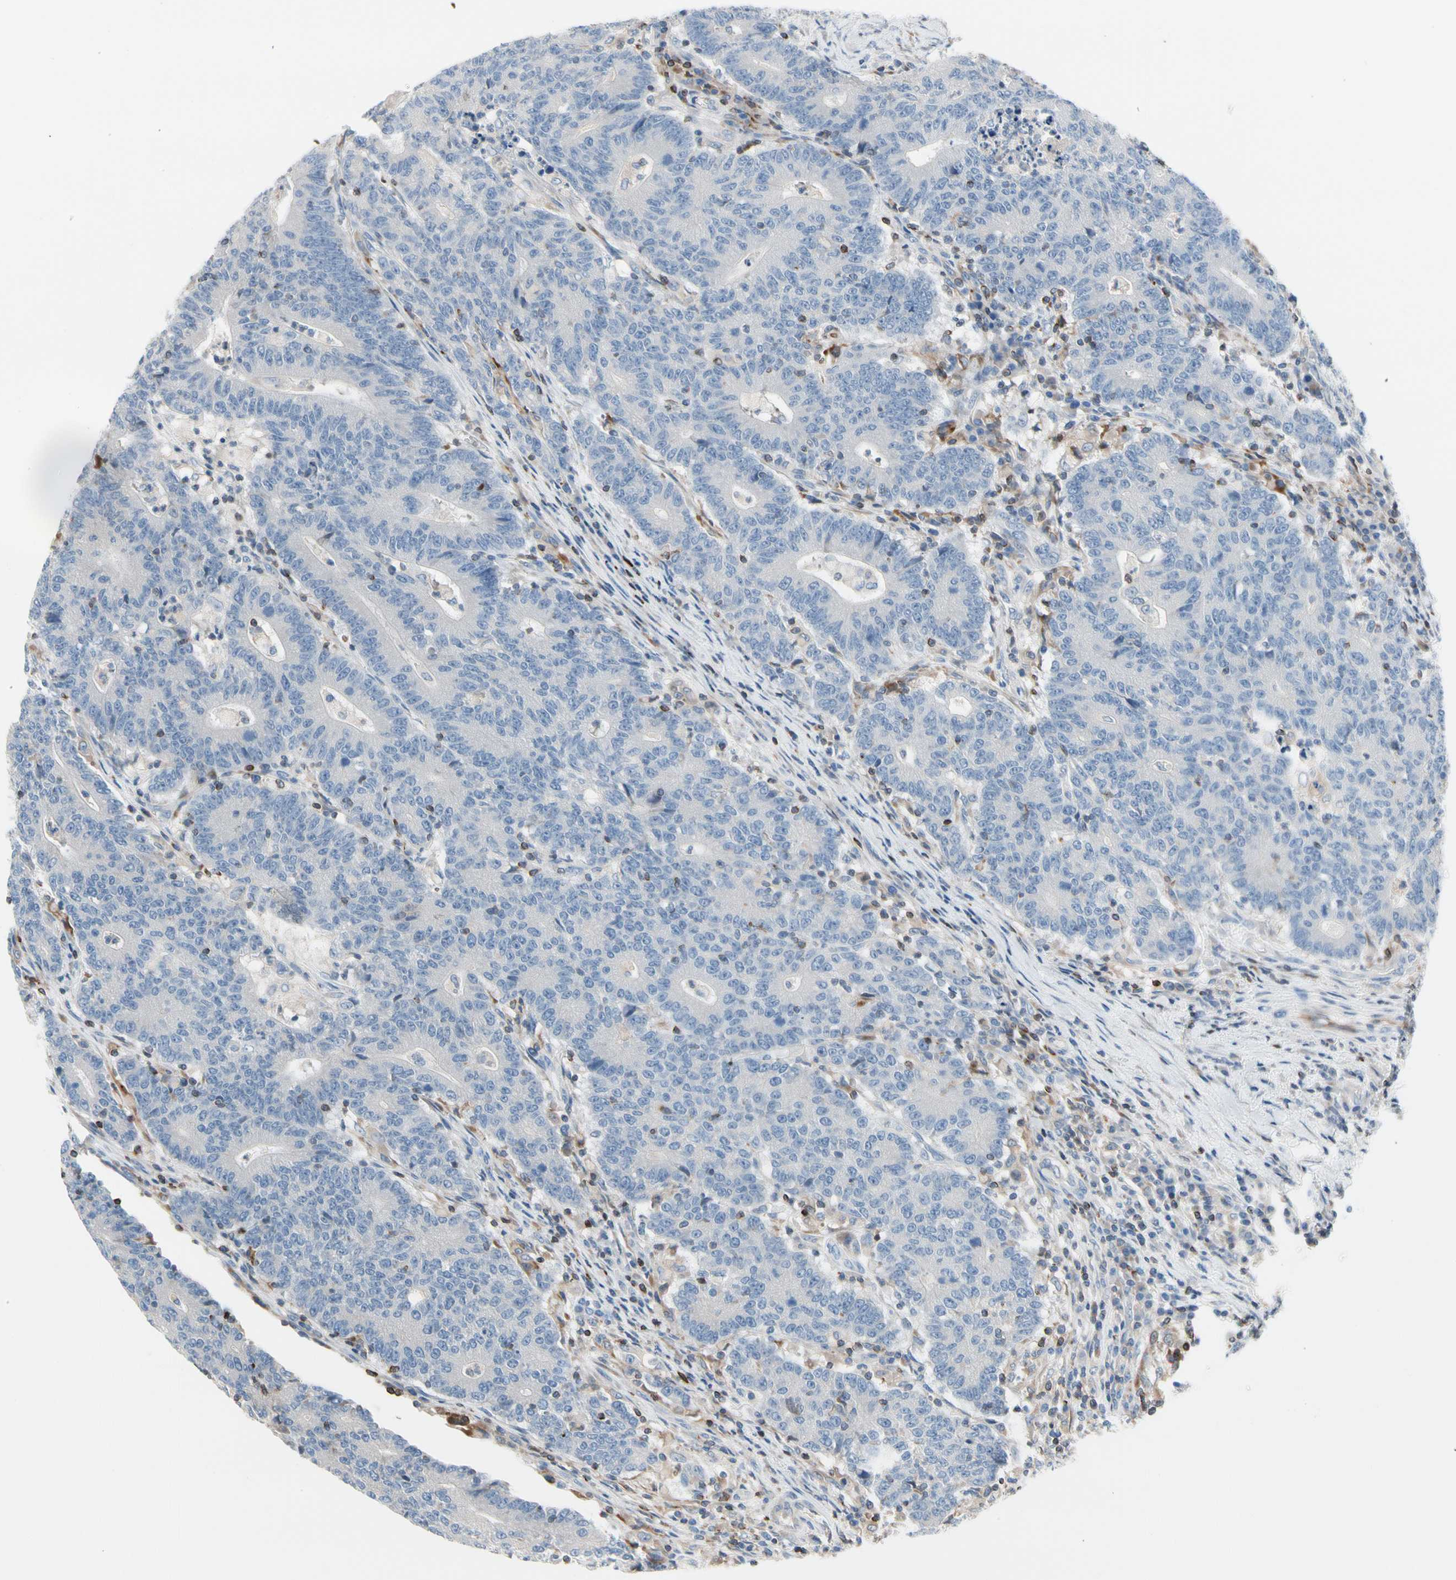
{"staining": {"intensity": "negative", "quantity": "none", "location": "none"}, "tissue": "colorectal cancer", "cell_type": "Tumor cells", "image_type": "cancer", "snomed": [{"axis": "morphology", "description": "Normal tissue, NOS"}, {"axis": "morphology", "description": "Adenocarcinoma, NOS"}, {"axis": "topography", "description": "Colon"}], "caption": "The micrograph displays no staining of tumor cells in colorectal cancer (adenocarcinoma).", "gene": "MAP3K3", "patient": {"sex": "female", "age": 75}}